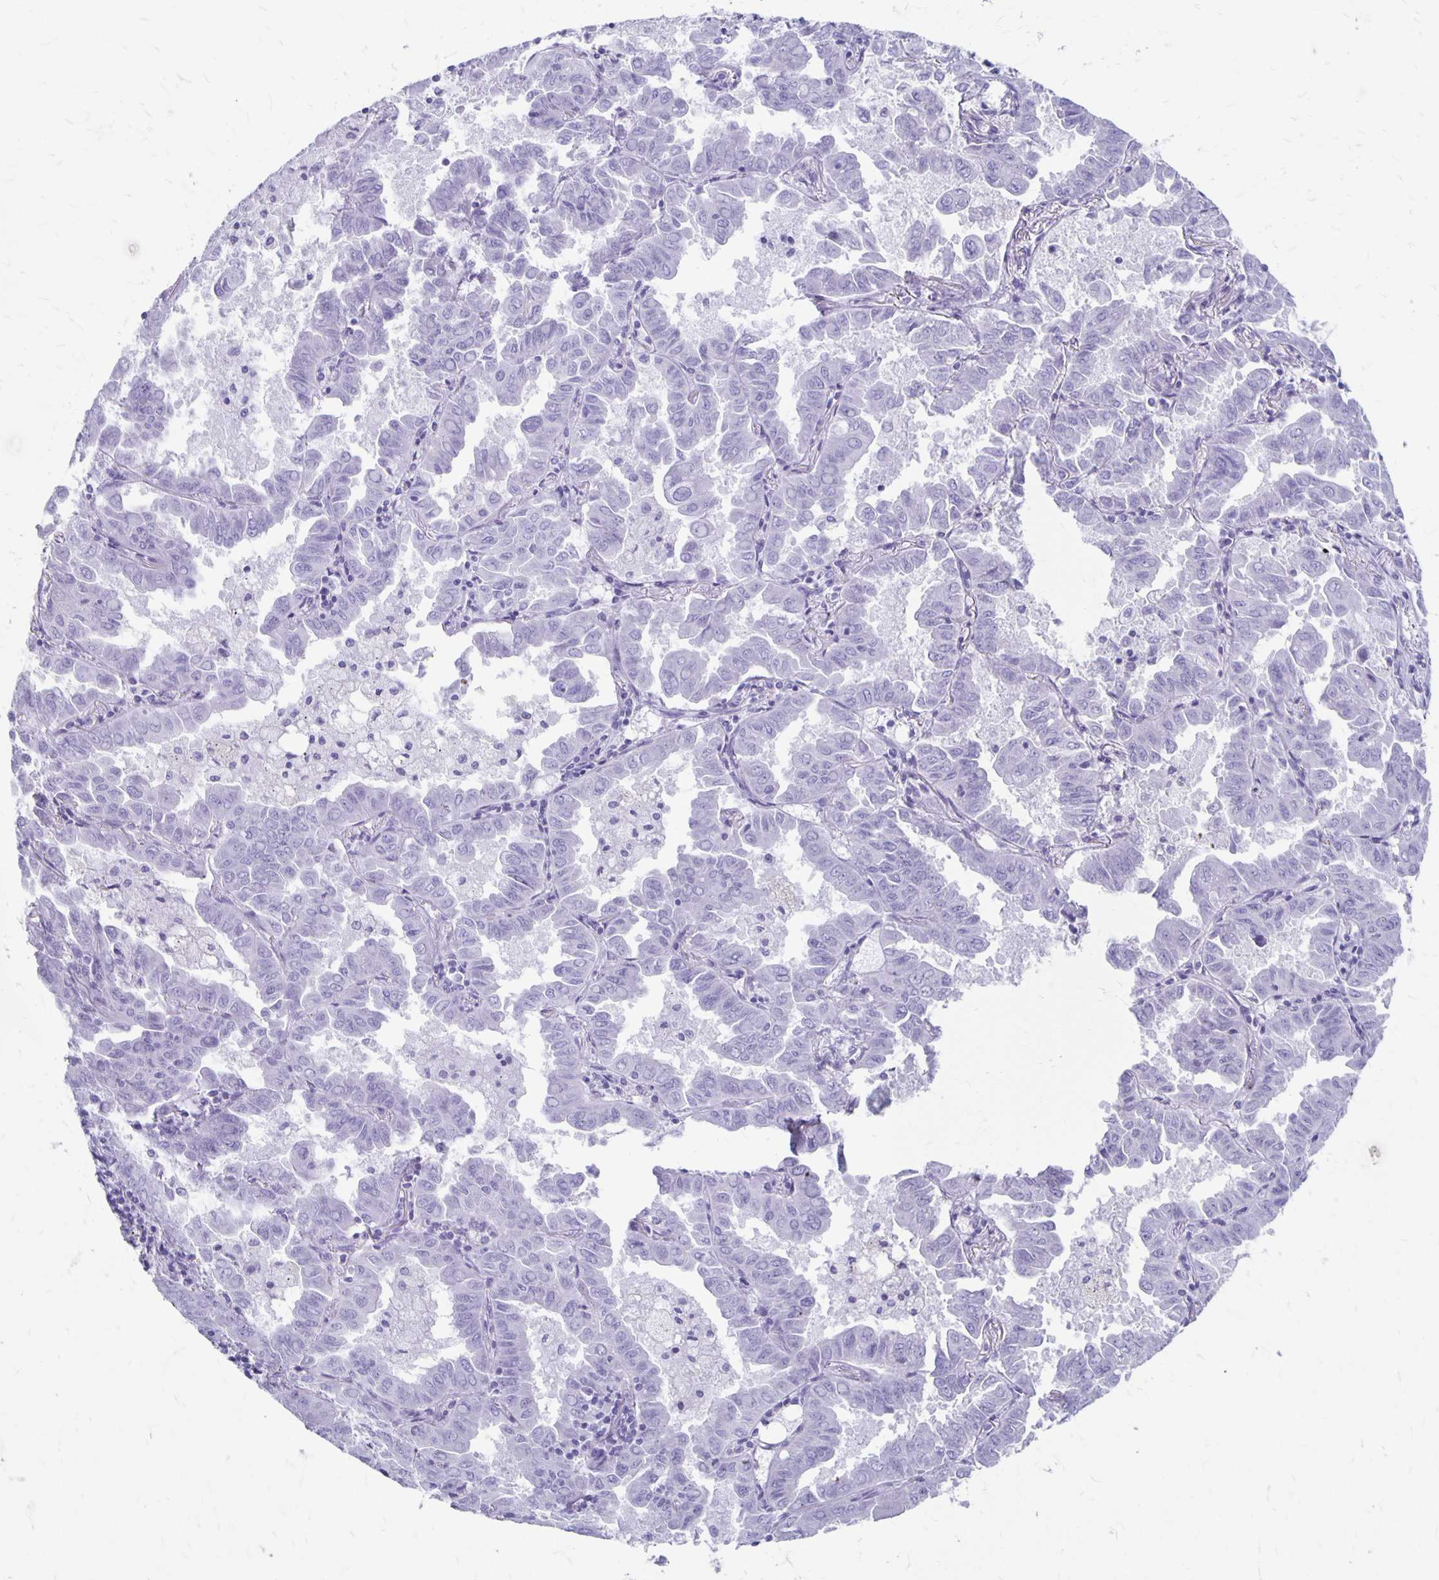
{"staining": {"intensity": "negative", "quantity": "none", "location": "none"}, "tissue": "lung cancer", "cell_type": "Tumor cells", "image_type": "cancer", "snomed": [{"axis": "morphology", "description": "Adenocarcinoma, NOS"}, {"axis": "topography", "description": "Lung"}], "caption": "This is an immunohistochemistry image of human lung cancer. There is no positivity in tumor cells.", "gene": "MAGEC2", "patient": {"sex": "male", "age": 64}}